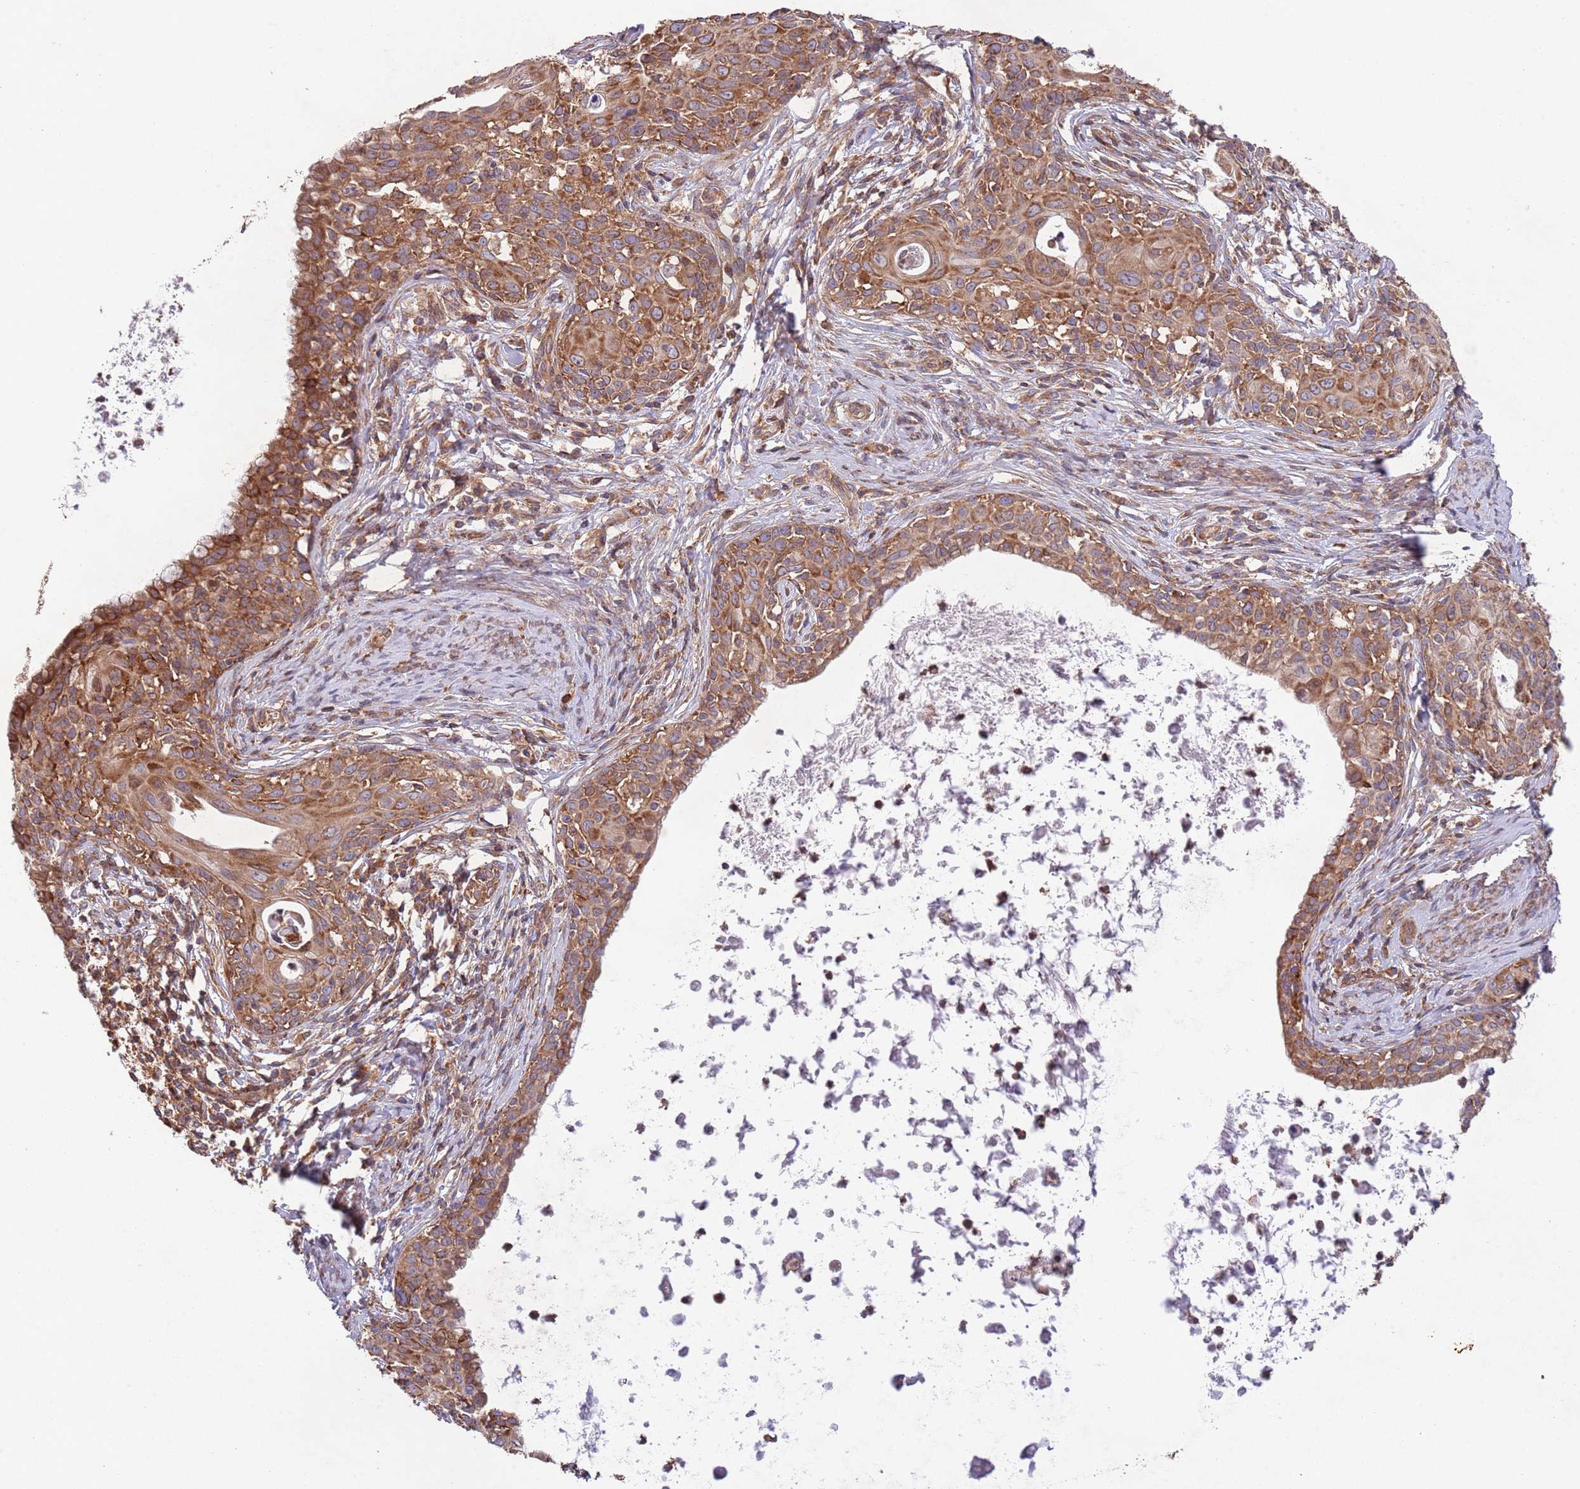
{"staining": {"intensity": "moderate", "quantity": ">75%", "location": "cytoplasmic/membranous"}, "tissue": "cervical cancer", "cell_type": "Tumor cells", "image_type": "cancer", "snomed": [{"axis": "morphology", "description": "Squamous cell carcinoma, NOS"}, {"axis": "topography", "description": "Cervix"}], "caption": "Human cervical cancer stained for a protein (brown) reveals moderate cytoplasmic/membranous positive positivity in about >75% of tumor cells.", "gene": "RNF19B", "patient": {"sex": "female", "age": 52}}